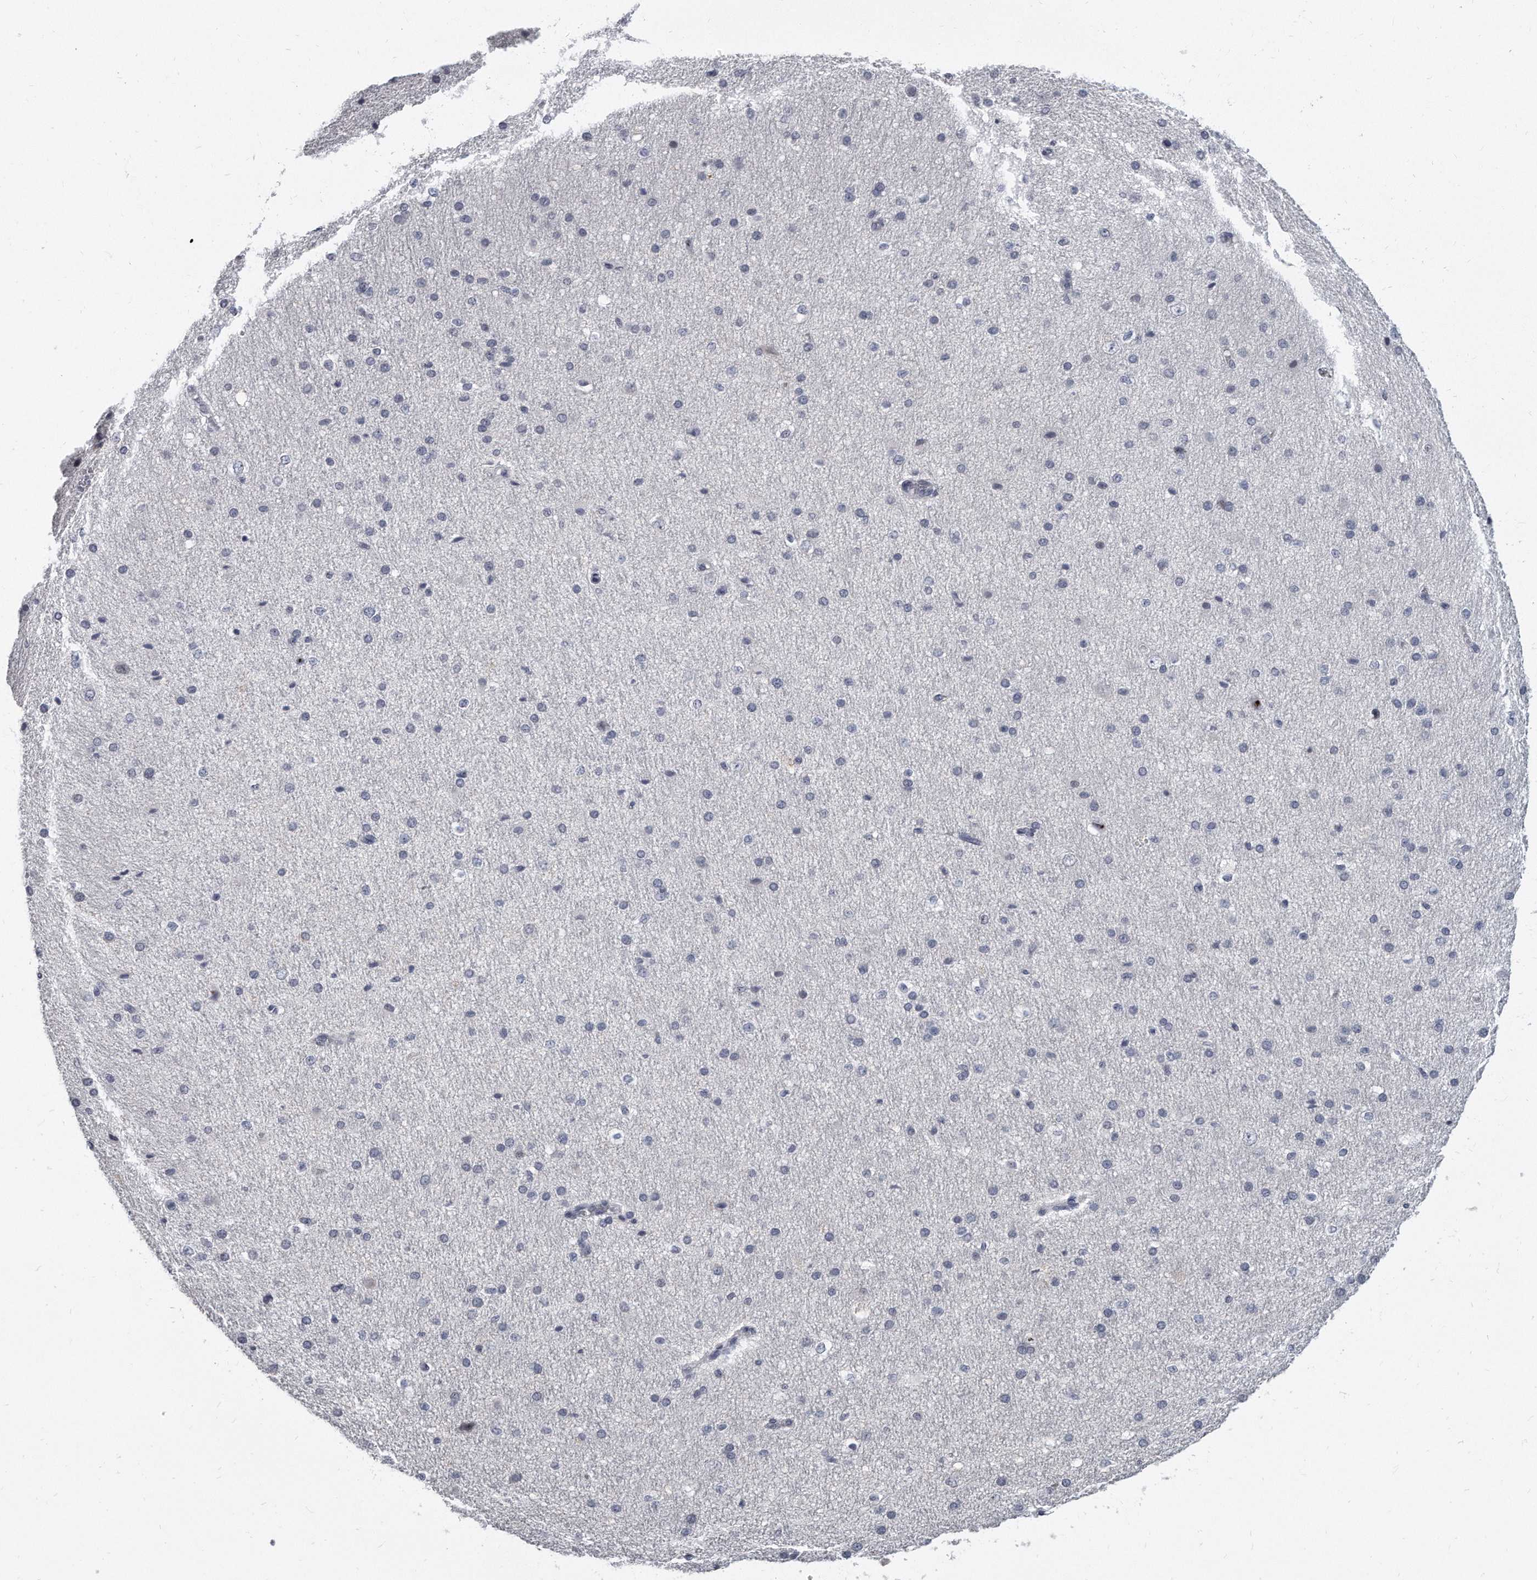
{"staining": {"intensity": "negative", "quantity": "none", "location": "none"}, "tissue": "cerebral cortex", "cell_type": "Endothelial cells", "image_type": "normal", "snomed": [{"axis": "morphology", "description": "Normal tissue, NOS"}, {"axis": "morphology", "description": "Developmental malformation"}, {"axis": "topography", "description": "Cerebral cortex"}], "caption": "High power microscopy micrograph of an IHC photomicrograph of benign cerebral cortex, revealing no significant positivity in endothelial cells.", "gene": "TFCP2L1", "patient": {"sex": "female", "age": 30}}